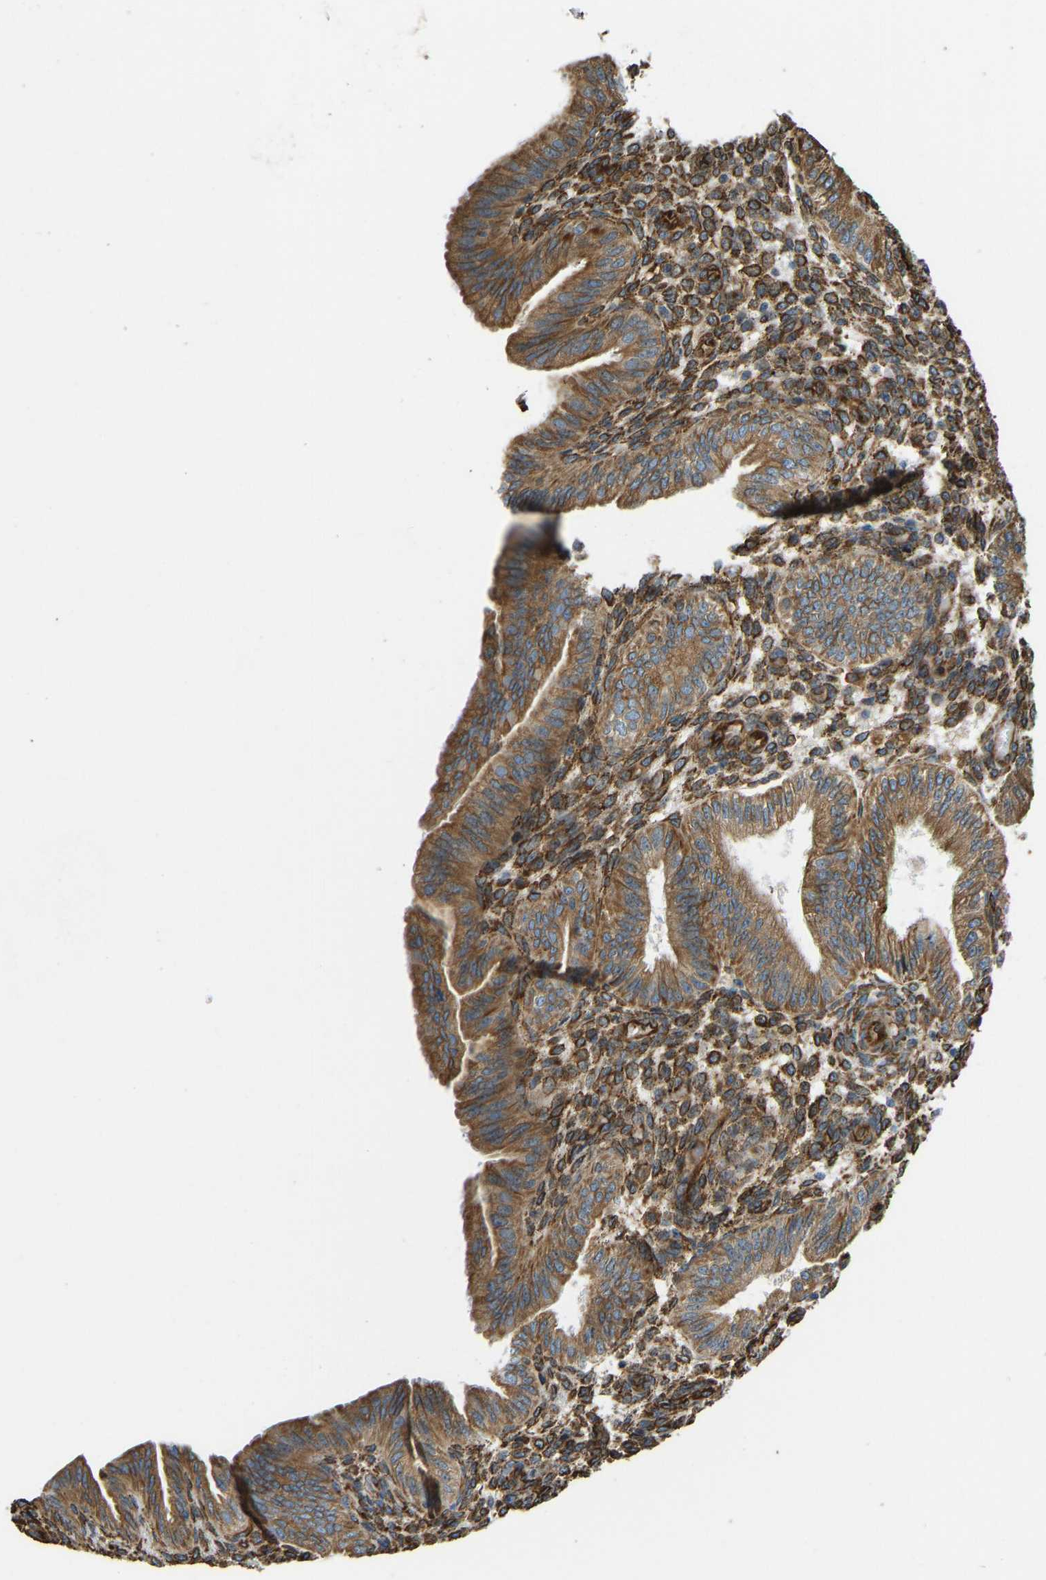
{"staining": {"intensity": "strong", "quantity": ">75%", "location": "cytoplasmic/membranous"}, "tissue": "endometrium", "cell_type": "Cells in endometrial stroma", "image_type": "normal", "snomed": [{"axis": "morphology", "description": "Normal tissue, NOS"}, {"axis": "topography", "description": "Endometrium"}], "caption": "Immunohistochemistry photomicrograph of normal endometrium: human endometrium stained using IHC reveals high levels of strong protein expression localized specifically in the cytoplasmic/membranous of cells in endometrial stroma, appearing as a cytoplasmic/membranous brown color.", "gene": "BEX3", "patient": {"sex": "female", "age": 39}}